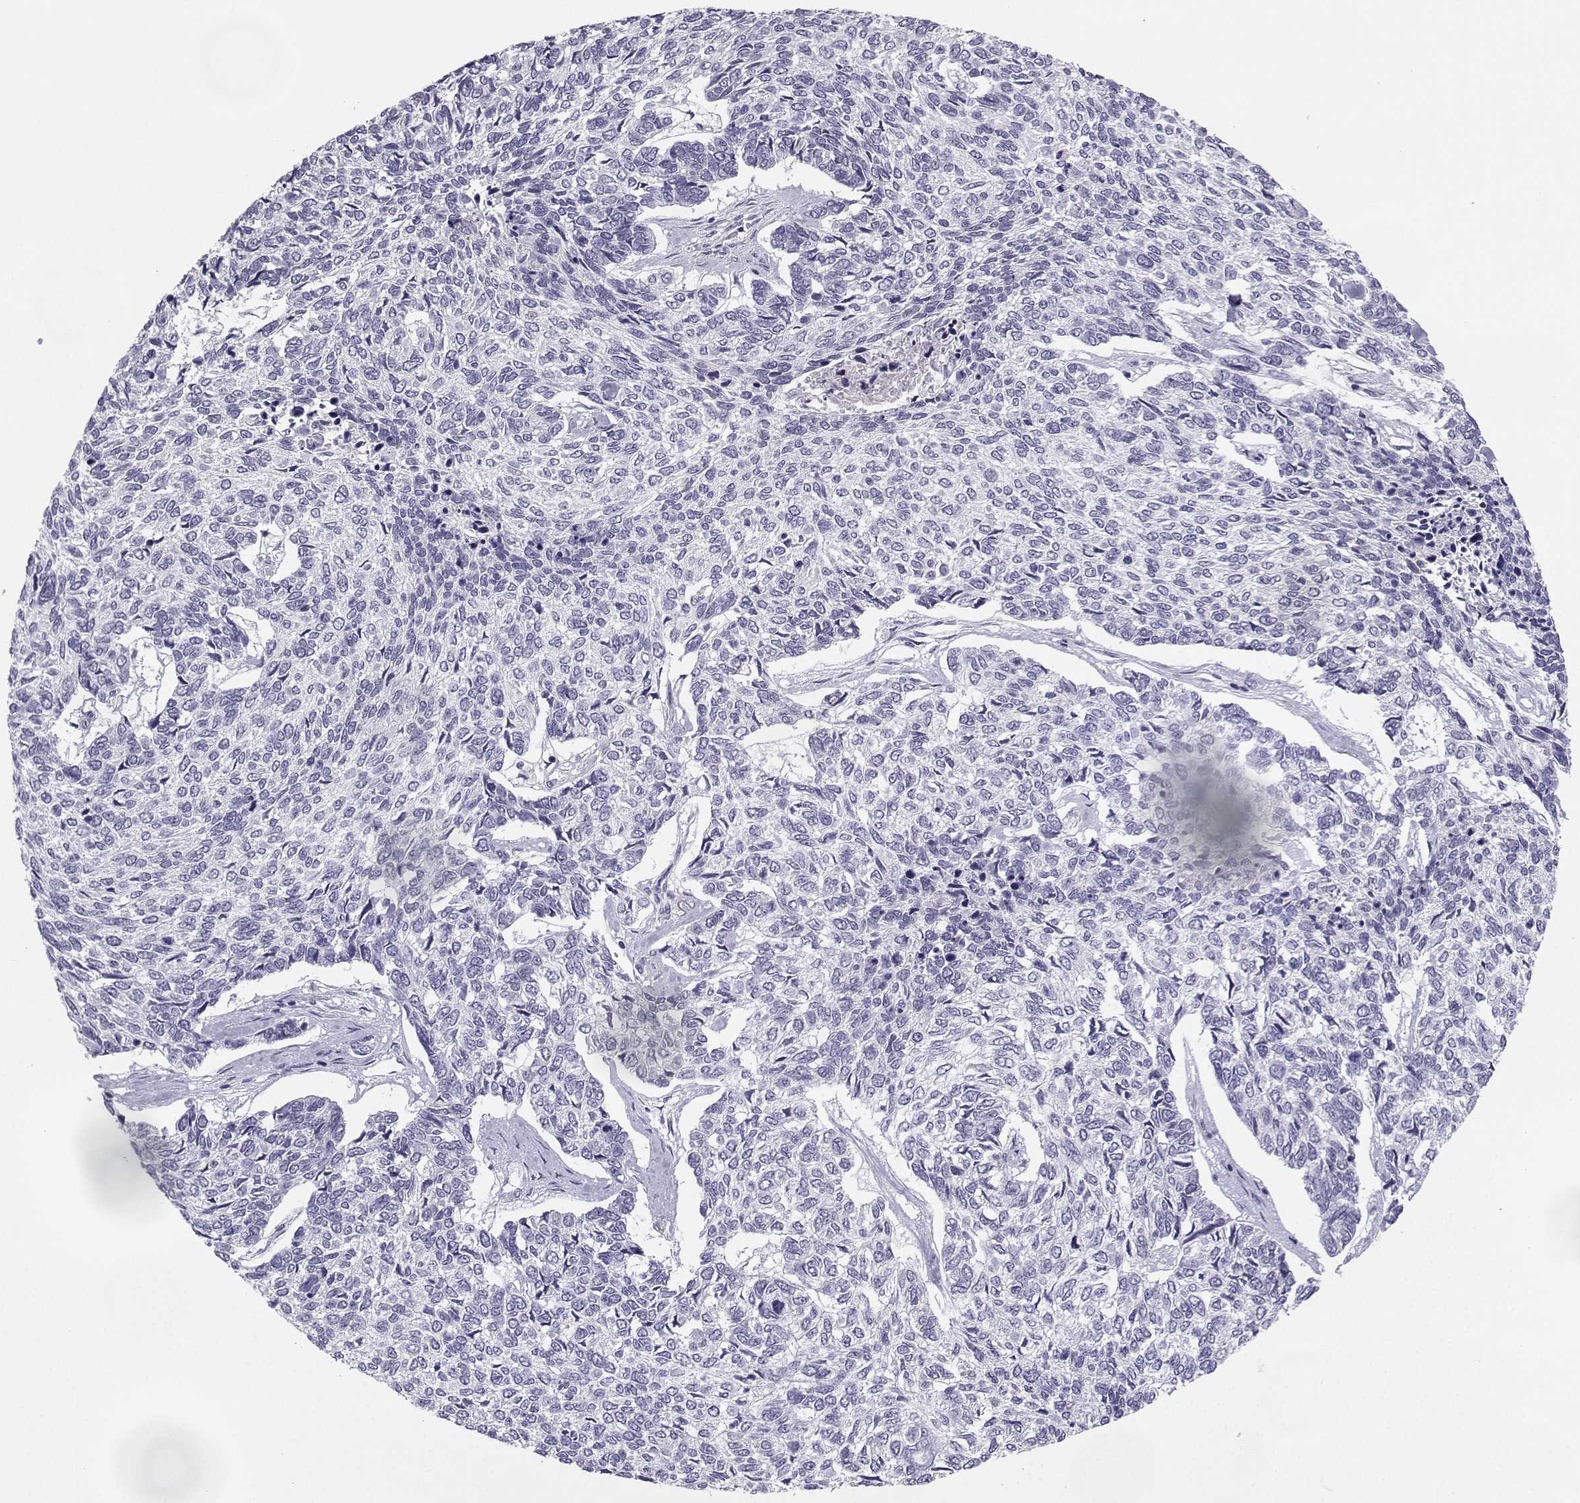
{"staining": {"intensity": "negative", "quantity": "none", "location": "none"}, "tissue": "skin cancer", "cell_type": "Tumor cells", "image_type": "cancer", "snomed": [{"axis": "morphology", "description": "Basal cell carcinoma"}, {"axis": "topography", "description": "Skin"}], "caption": "IHC image of neoplastic tissue: skin cancer (basal cell carcinoma) stained with DAB reveals no significant protein staining in tumor cells.", "gene": "LHX1", "patient": {"sex": "female", "age": 65}}